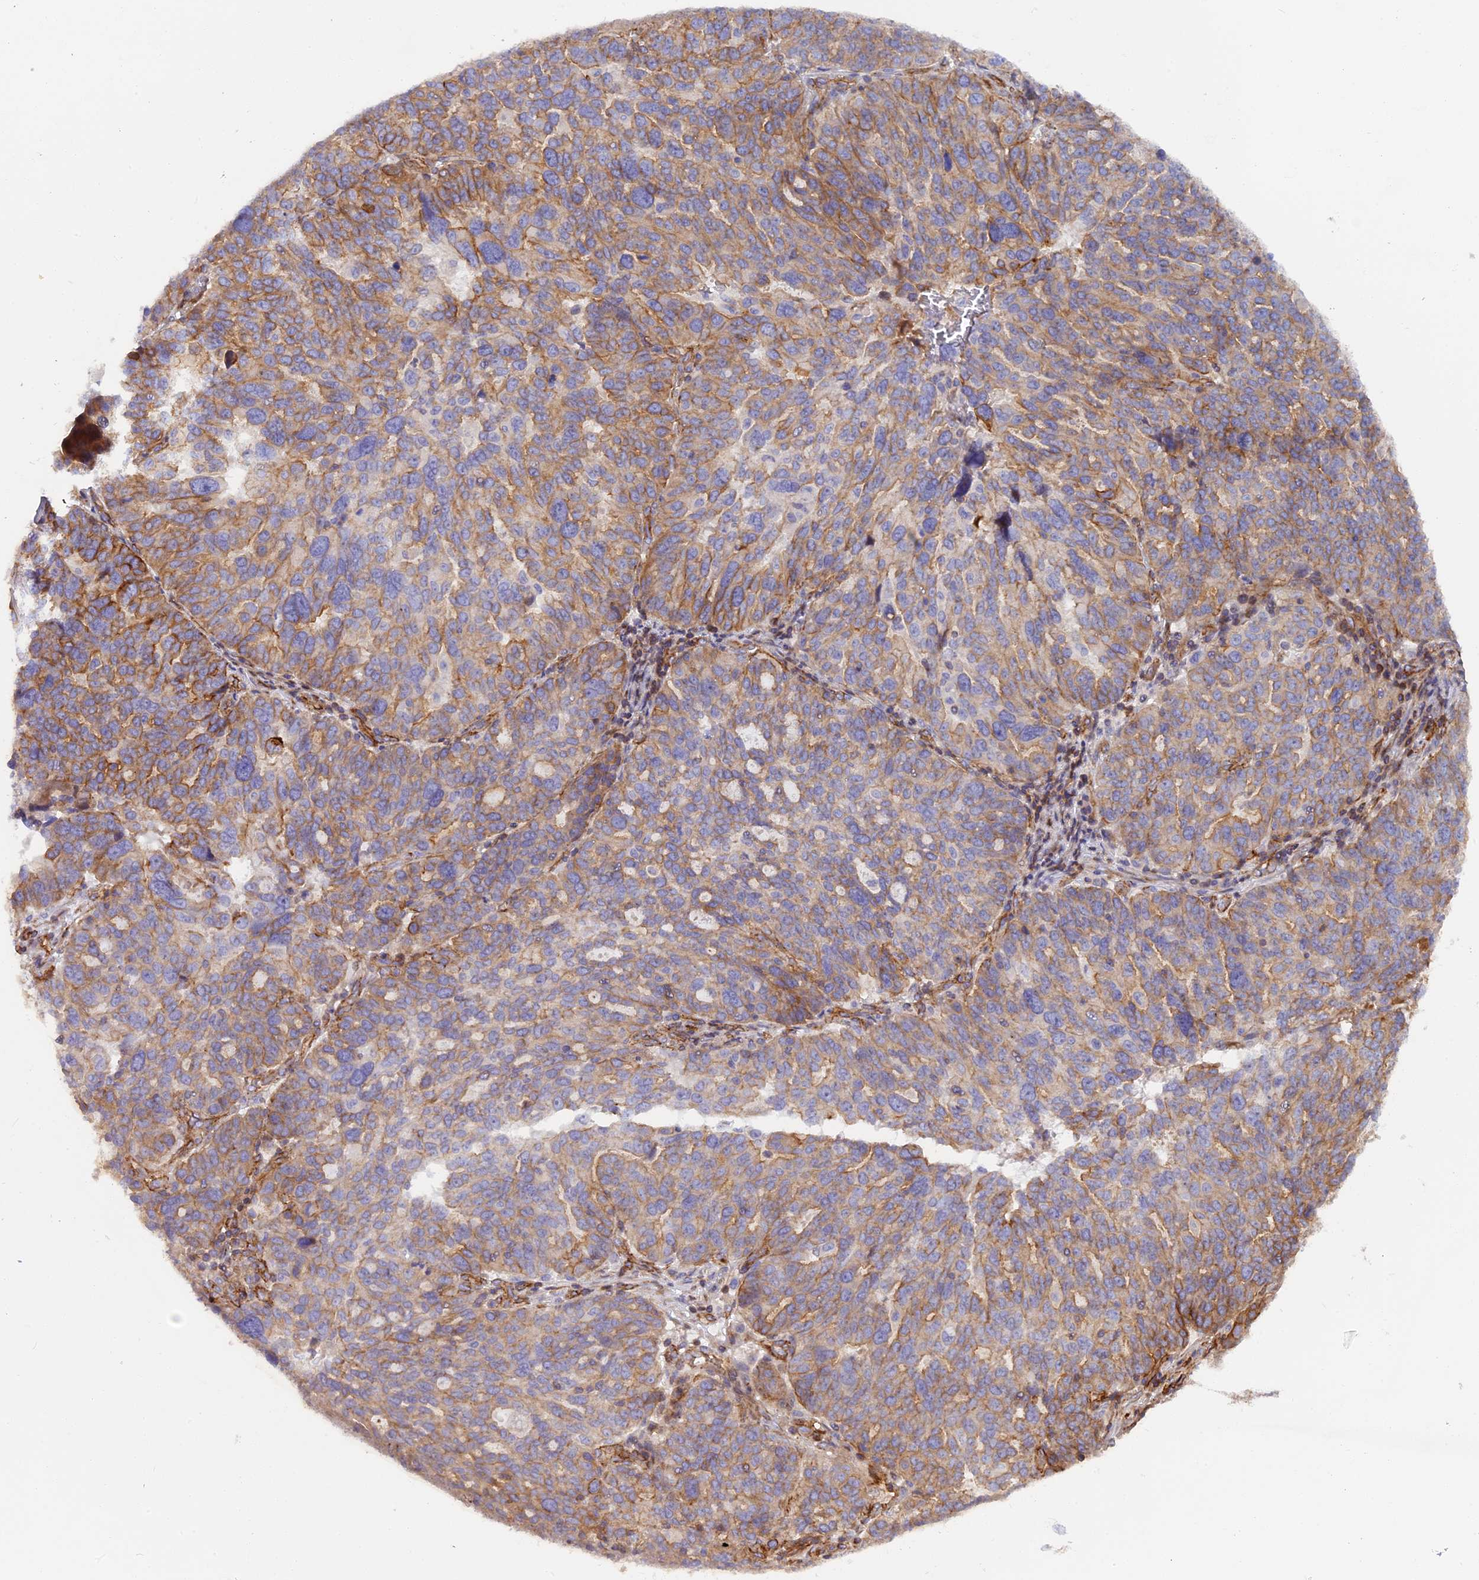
{"staining": {"intensity": "moderate", "quantity": "25%-75%", "location": "cytoplasmic/membranous"}, "tissue": "ovarian cancer", "cell_type": "Tumor cells", "image_type": "cancer", "snomed": [{"axis": "morphology", "description": "Cystadenocarcinoma, serous, NOS"}, {"axis": "topography", "description": "Ovary"}], "caption": "High-power microscopy captured an IHC photomicrograph of ovarian cancer, revealing moderate cytoplasmic/membranous expression in about 25%-75% of tumor cells.", "gene": "CNBD2", "patient": {"sex": "female", "age": 59}}